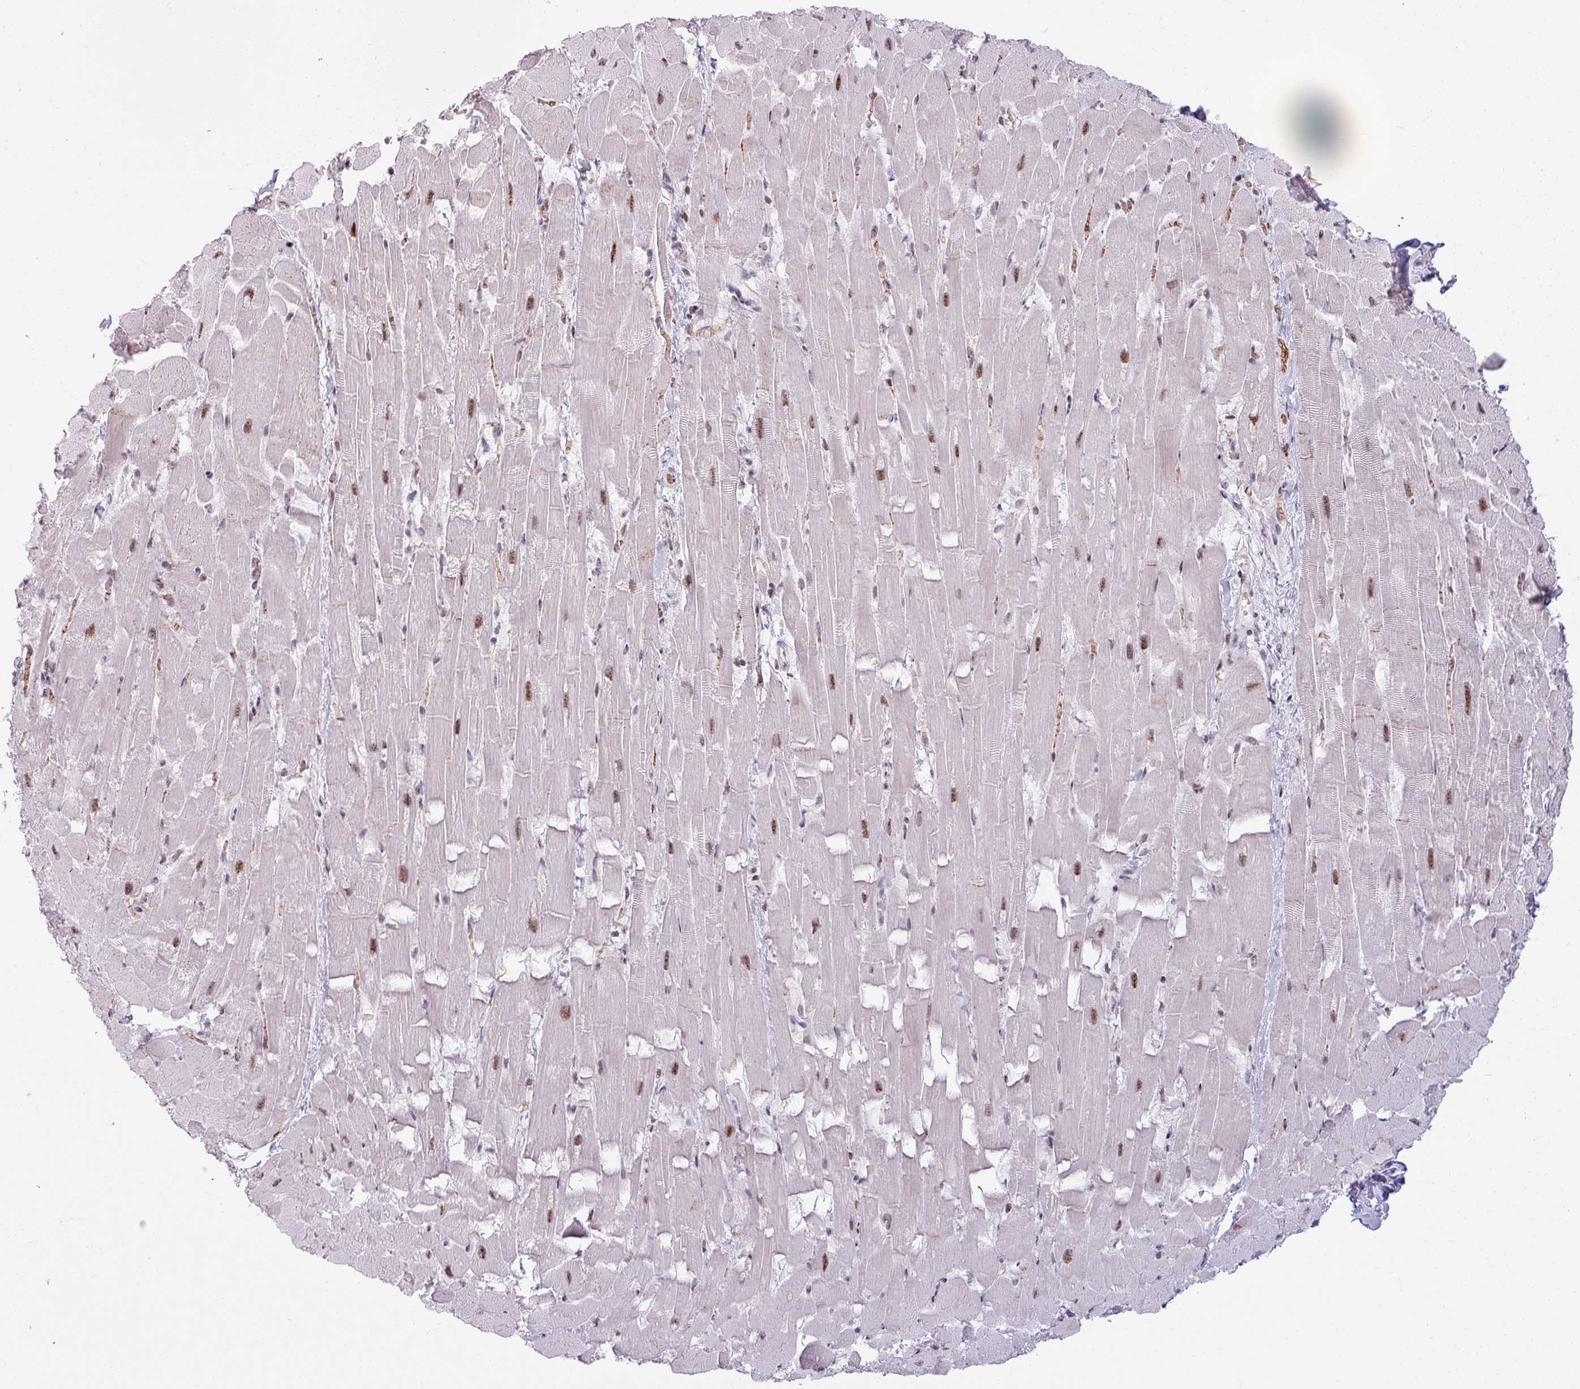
{"staining": {"intensity": "moderate", "quantity": "25%-75%", "location": "nuclear"}, "tissue": "heart muscle", "cell_type": "Cardiomyocytes", "image_type": "normal", "snomed": [{"axis": "morphology", "description": "Normal tissue, NOS"}, {"axis": "topography", "description": "Heart"}], "caption": "An image of human heart muscle stained for a protein shows moderate nuclear brown staining in cardiomyocytes.", "gene": "NCOR1", "patient": {"sex": "male", "age": 37}}